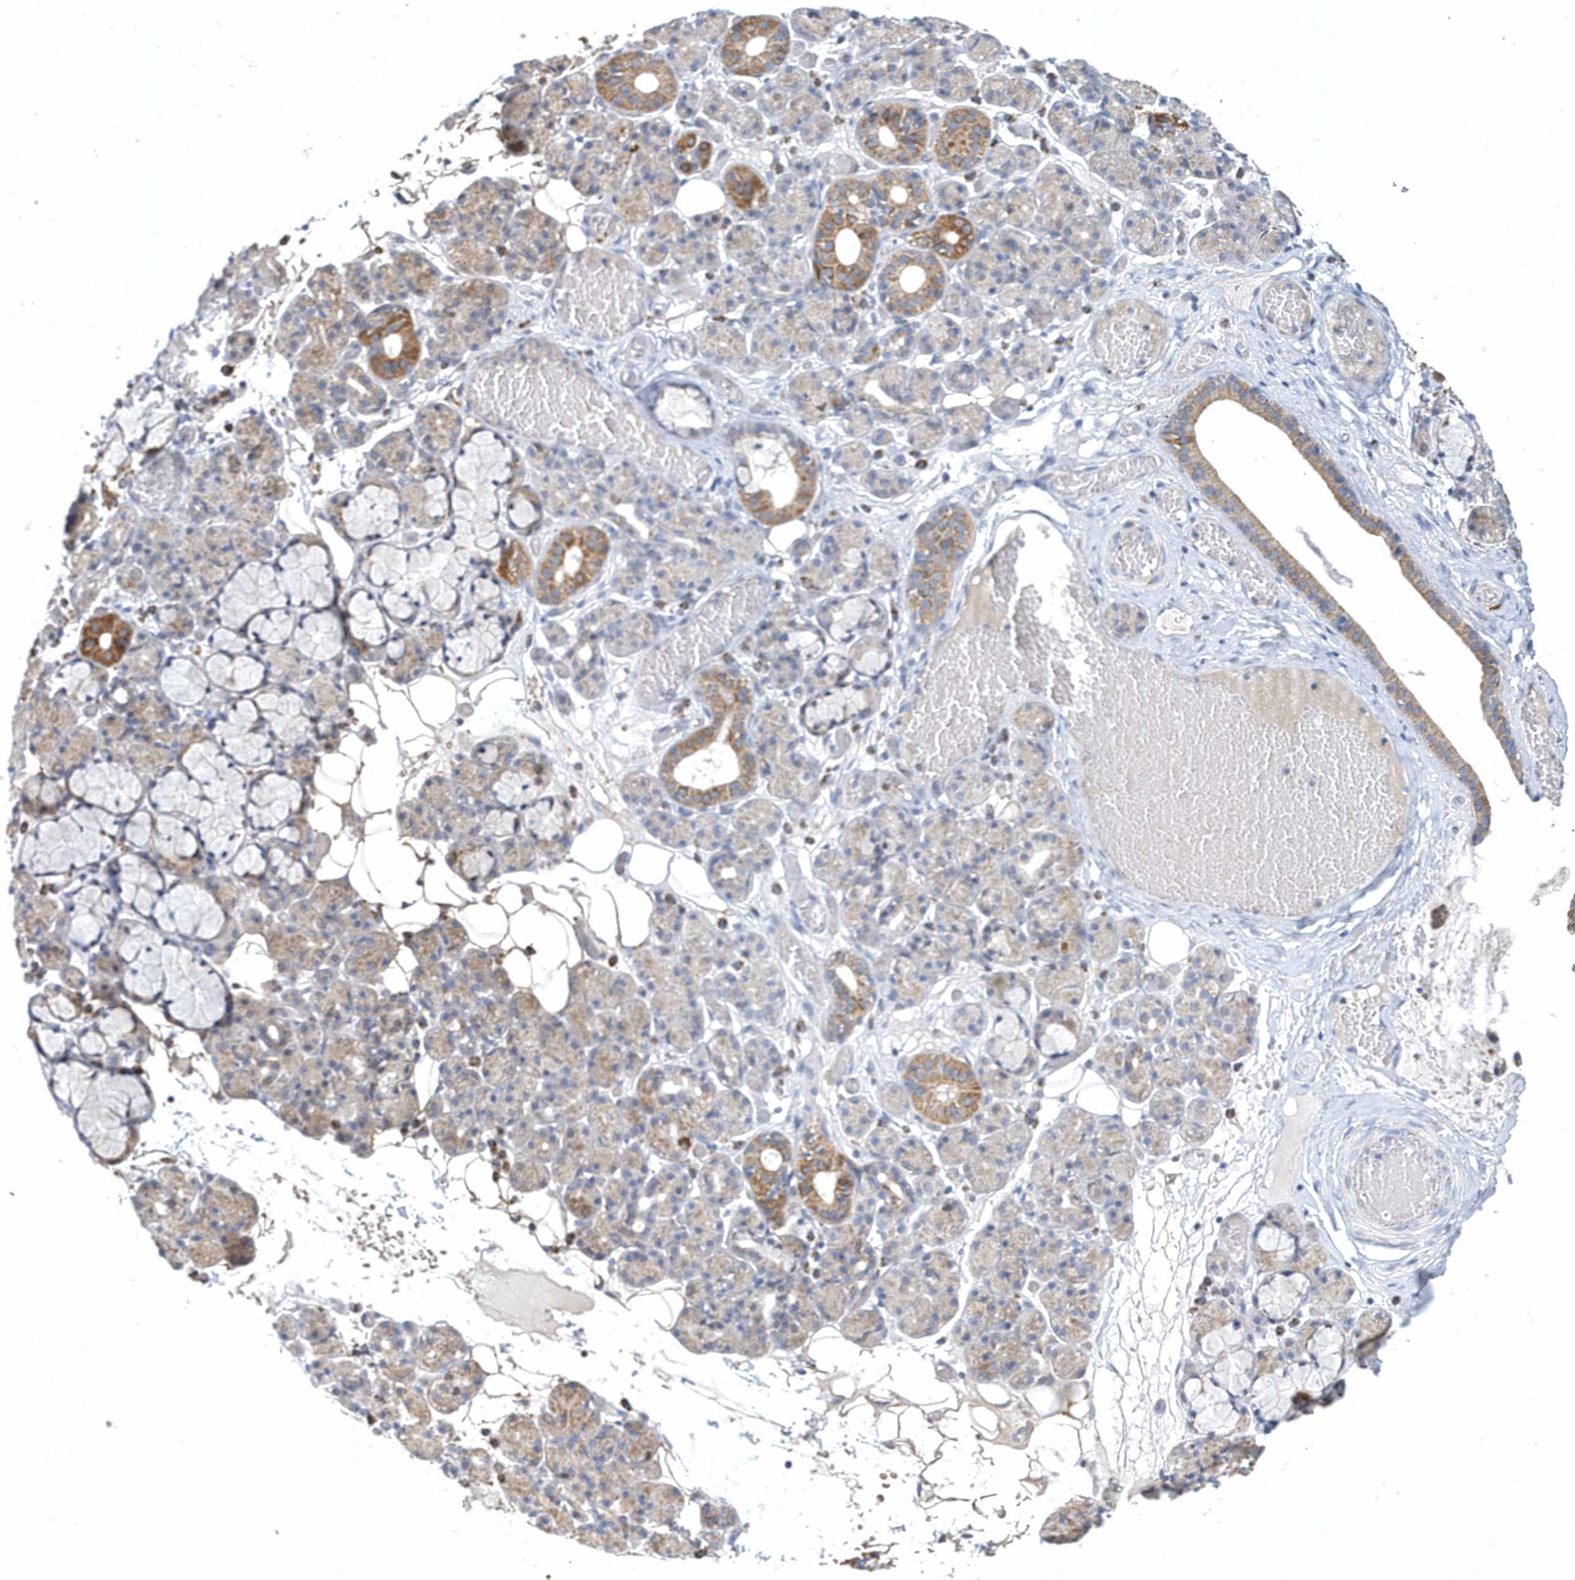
{"staining": {"intensity": "moderate", "quantity": "<25%", "location": "cytoplasmic/membranous"}, "tissue": "salivary gland", "cell_type": "Glandular cells", "image_type": "normal", "snomed": [{"axis": "morphology", "description": "Normal tissue, NOS"}, {"axis": "topography", "description": "Salivary gland"}], "caption": "Immunohistochemical staining of benign human salivary gland shows <25% levels of moderate cytoplasmic/membranous protein expression in about <25% of glandular cells. (brown staining indicates protein expression, while blue staining denotes nuclei).", "gene": "VWA5B2", "patient": {"sex": "male", "age": 63}}